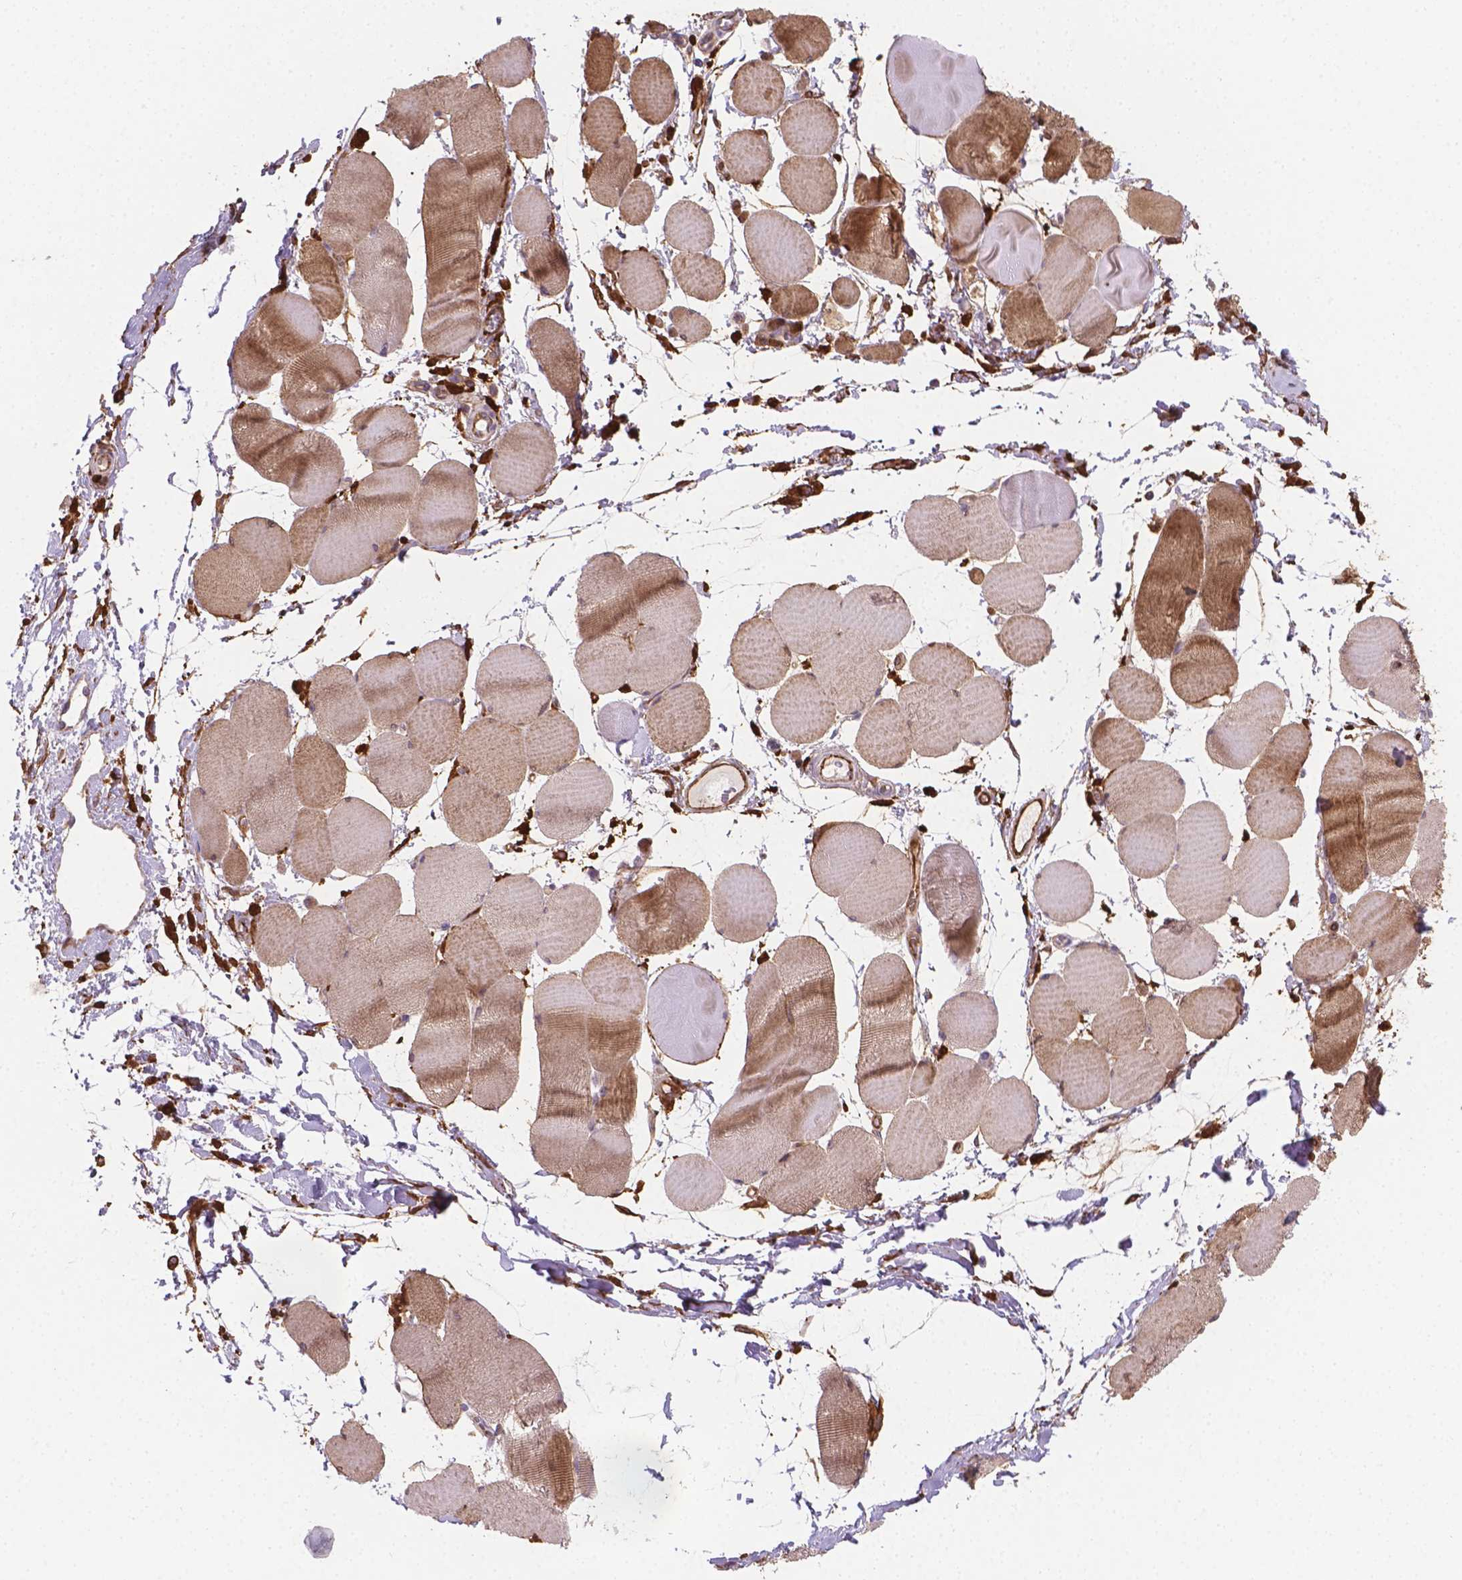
{"staining": {"intensity": "moderate", "quantity": "25%-75%", "location": "cytoplasmic/membranous"}, "tissue": "skeletal muscle", "cell_type": "Myocytes", "image_type": "normal", "snomed": [{"axis": "morphology", "description": "Normal tissue, NOS"}, {"axis": "topography", "description": "Skeletal muscle"}], "caption": "DAB immunohistochemical staining of benign skeletal muscle reveals moderate cytoplasmic/membranous protein expression in about 25%-75% of myocytes.", "gene": "TCAF1", "patient": {"sex": "female", "age": 75}}